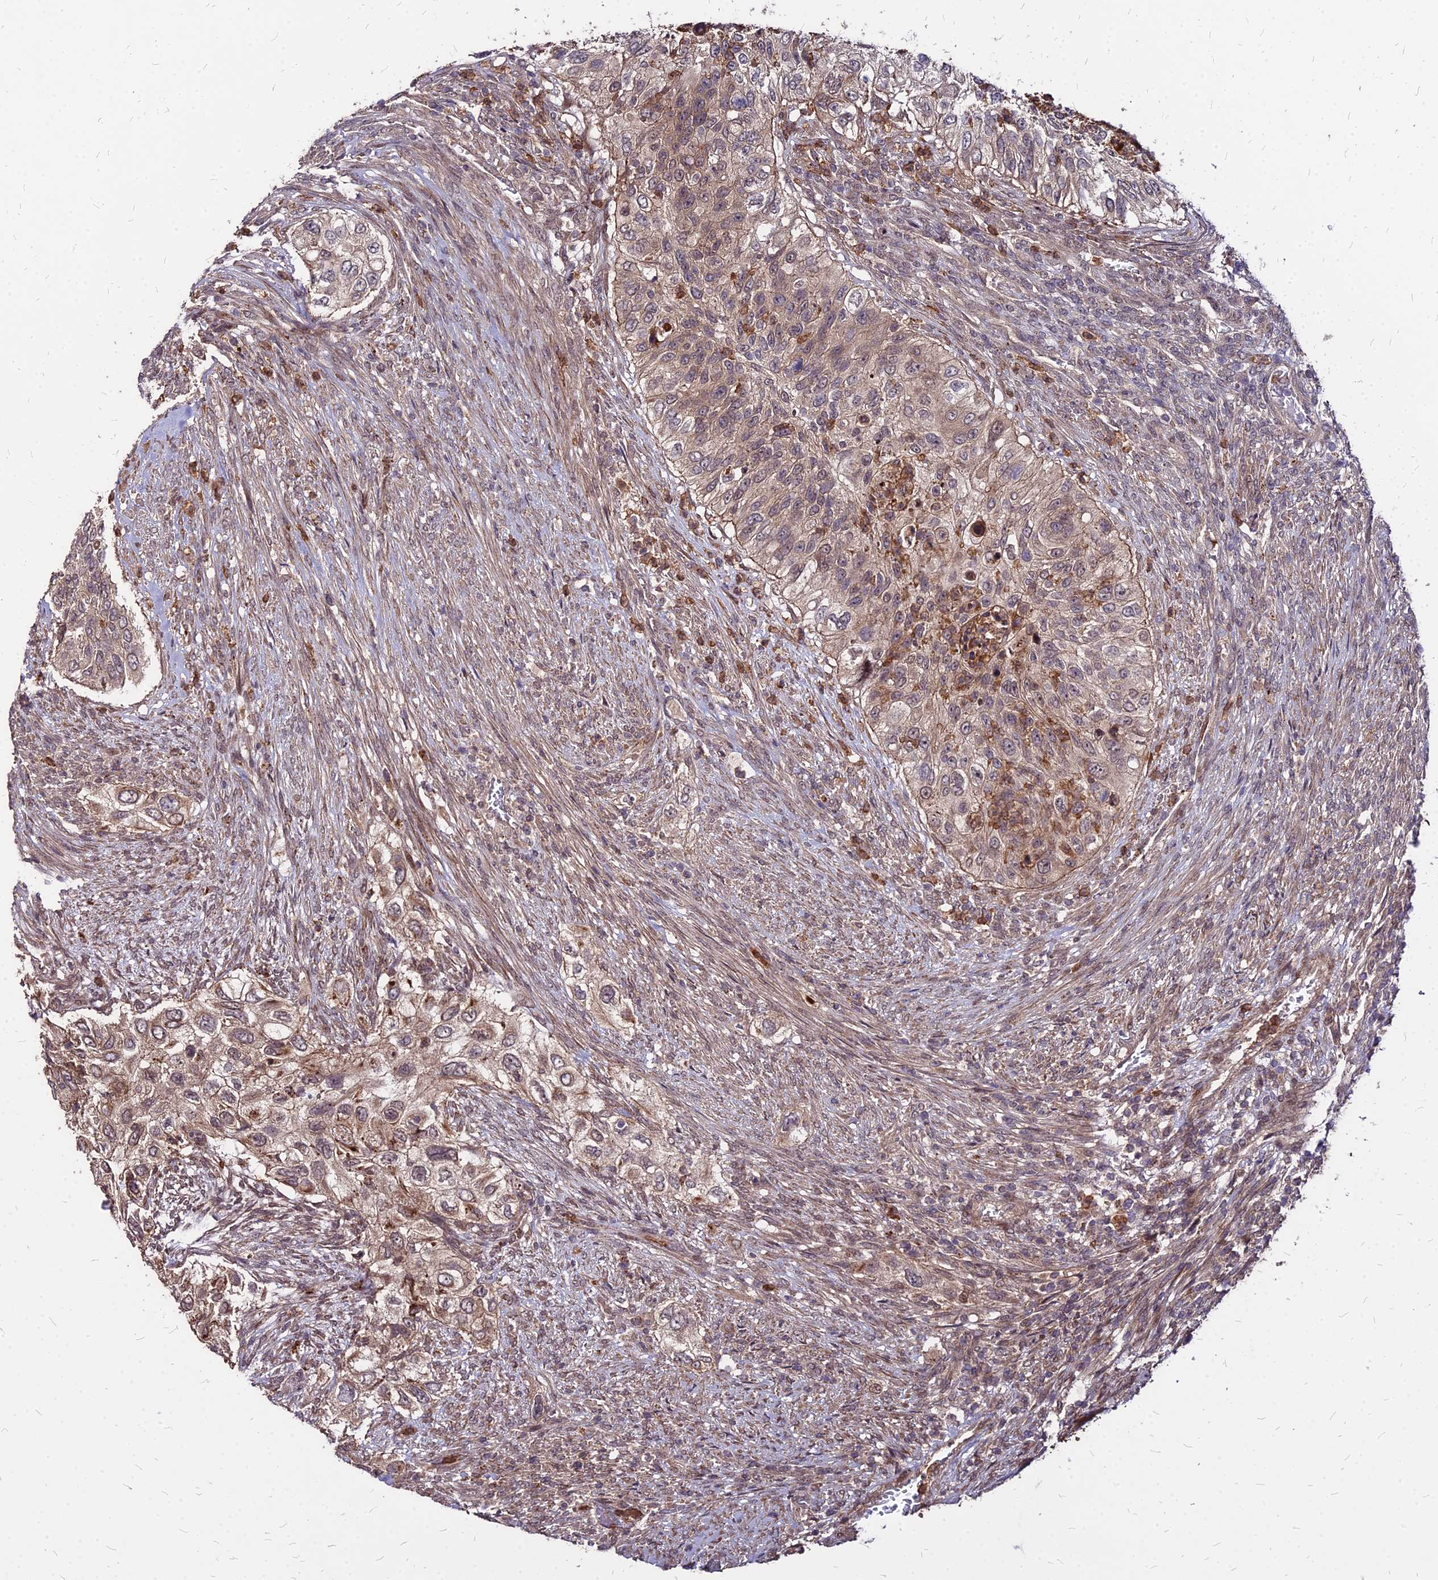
{"staining": {"intensity": "weak", "quantity": ">75%", "location": "cytoplasmic/membranous"}, "tissue": "urothelial cancer", "cell_type": "Tumor cells", "image_type": "cancer", "snomed": [{"axis": "morphology", "description": "Urothelial carcinoma, High grade"}, {"axis": "topography", "description": "Urinary bladder"}], "caption": "The micrograph displays immunohistochemical staining of urothelial carcinoma (high-grade). There is weak cytoplasmic/membranous expression is identified in about >75% of tumor cells.", "gene": "APBA3", "patient": {"sex": "female", "age": 60}}